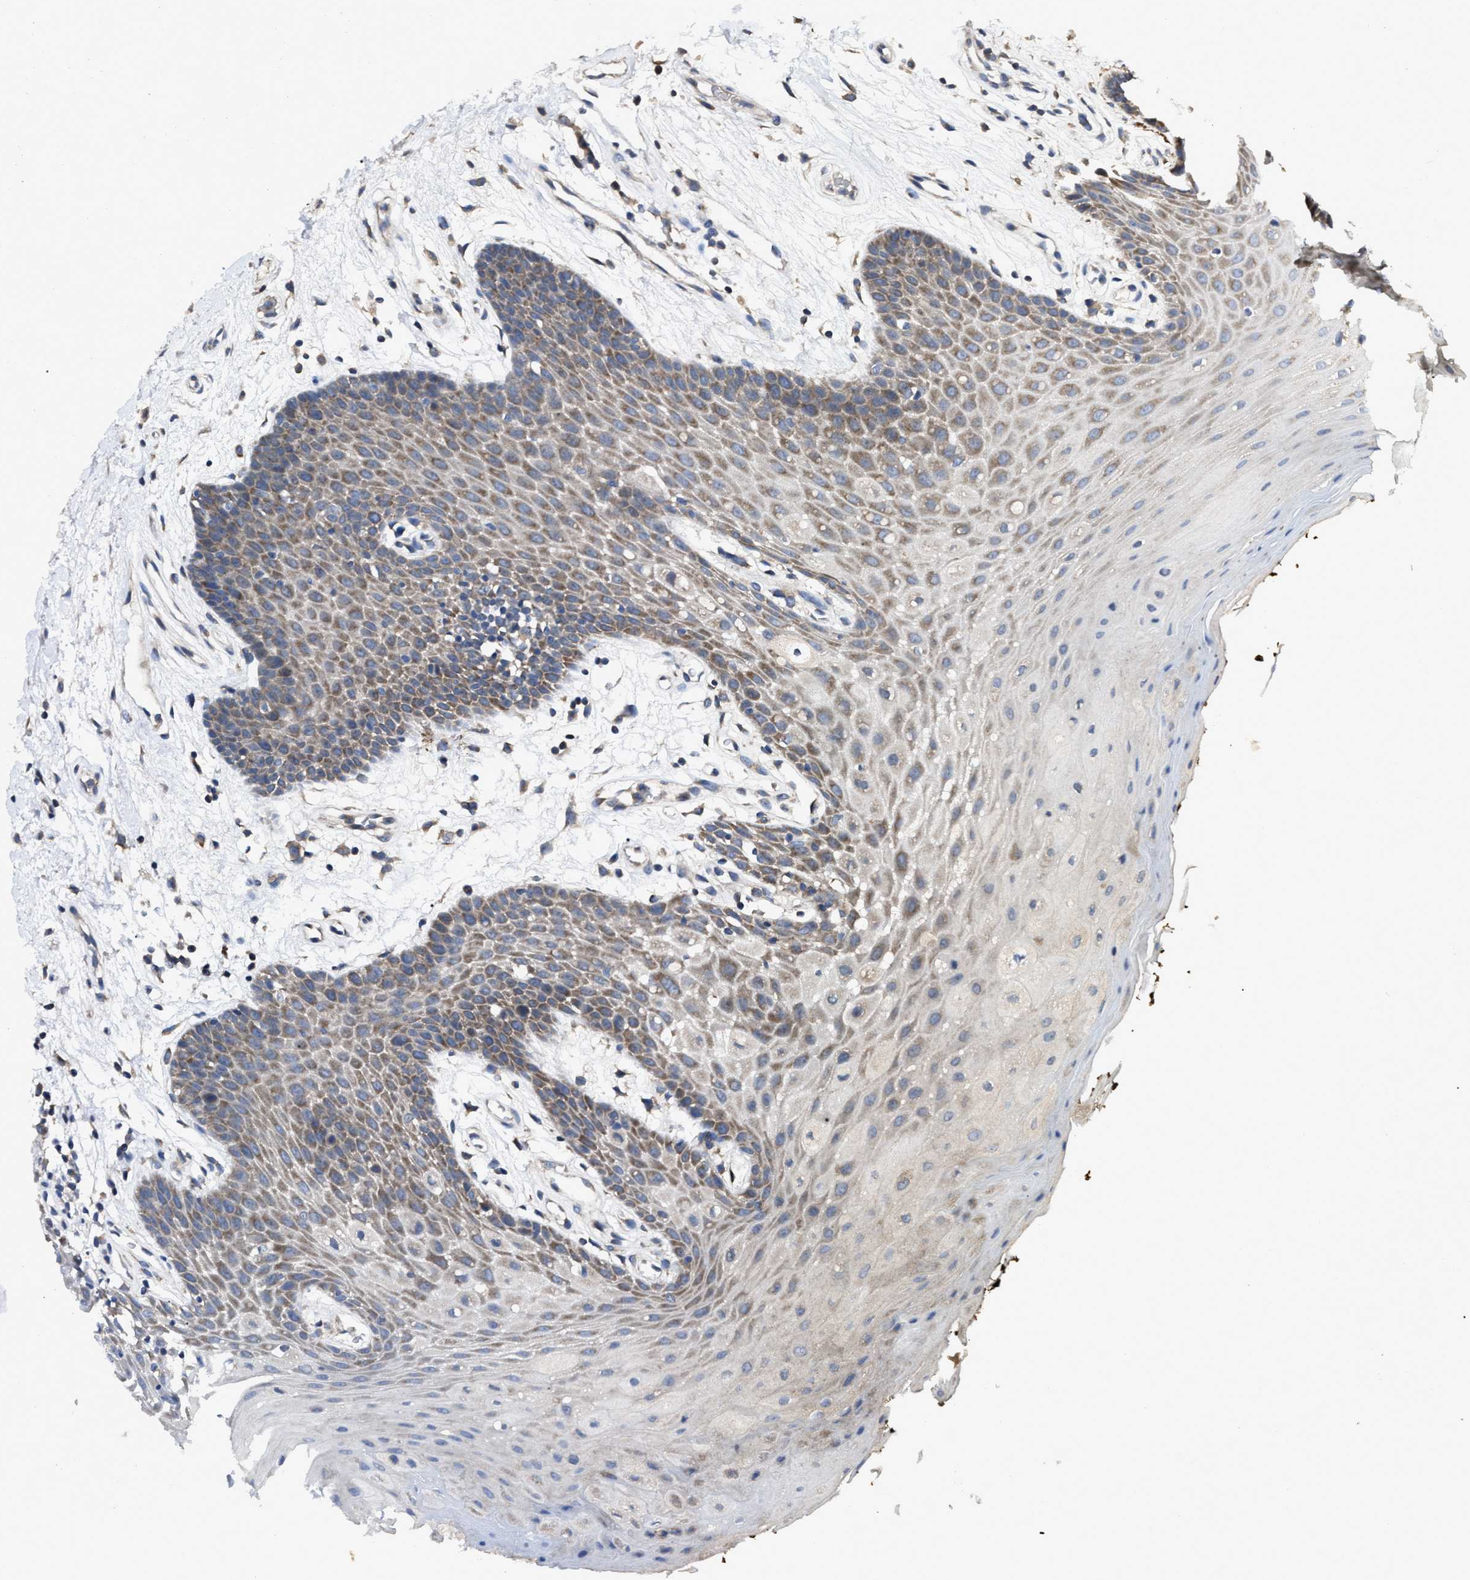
{"staining": {"intensity": "weak", "quantity": "25%-75%", "location": "cytoplasmic/membranous"}, "tissue": "oral mucosa", "cell_type": "Squamous epithelial cells", "image_type": "normal", "snomed": [{"axis": "morphology", "description": "Normal tissue, NOS"}, {"axis": "morphology", "description": "Squamous cell carcinoma, NOS"}, {"axis": "topography", "description": "Oral tissue"}, {"axis": "topography", "description": "Head-Neck"}], "caption": "Squamous epithelial cells reveal low levels of weak cytoplasmic/membranous expression in about 25%-75% of cells in unremarkable oral mucosa.", "gene": "UPF1", "patient": {"sex": "male", "age": 71}}